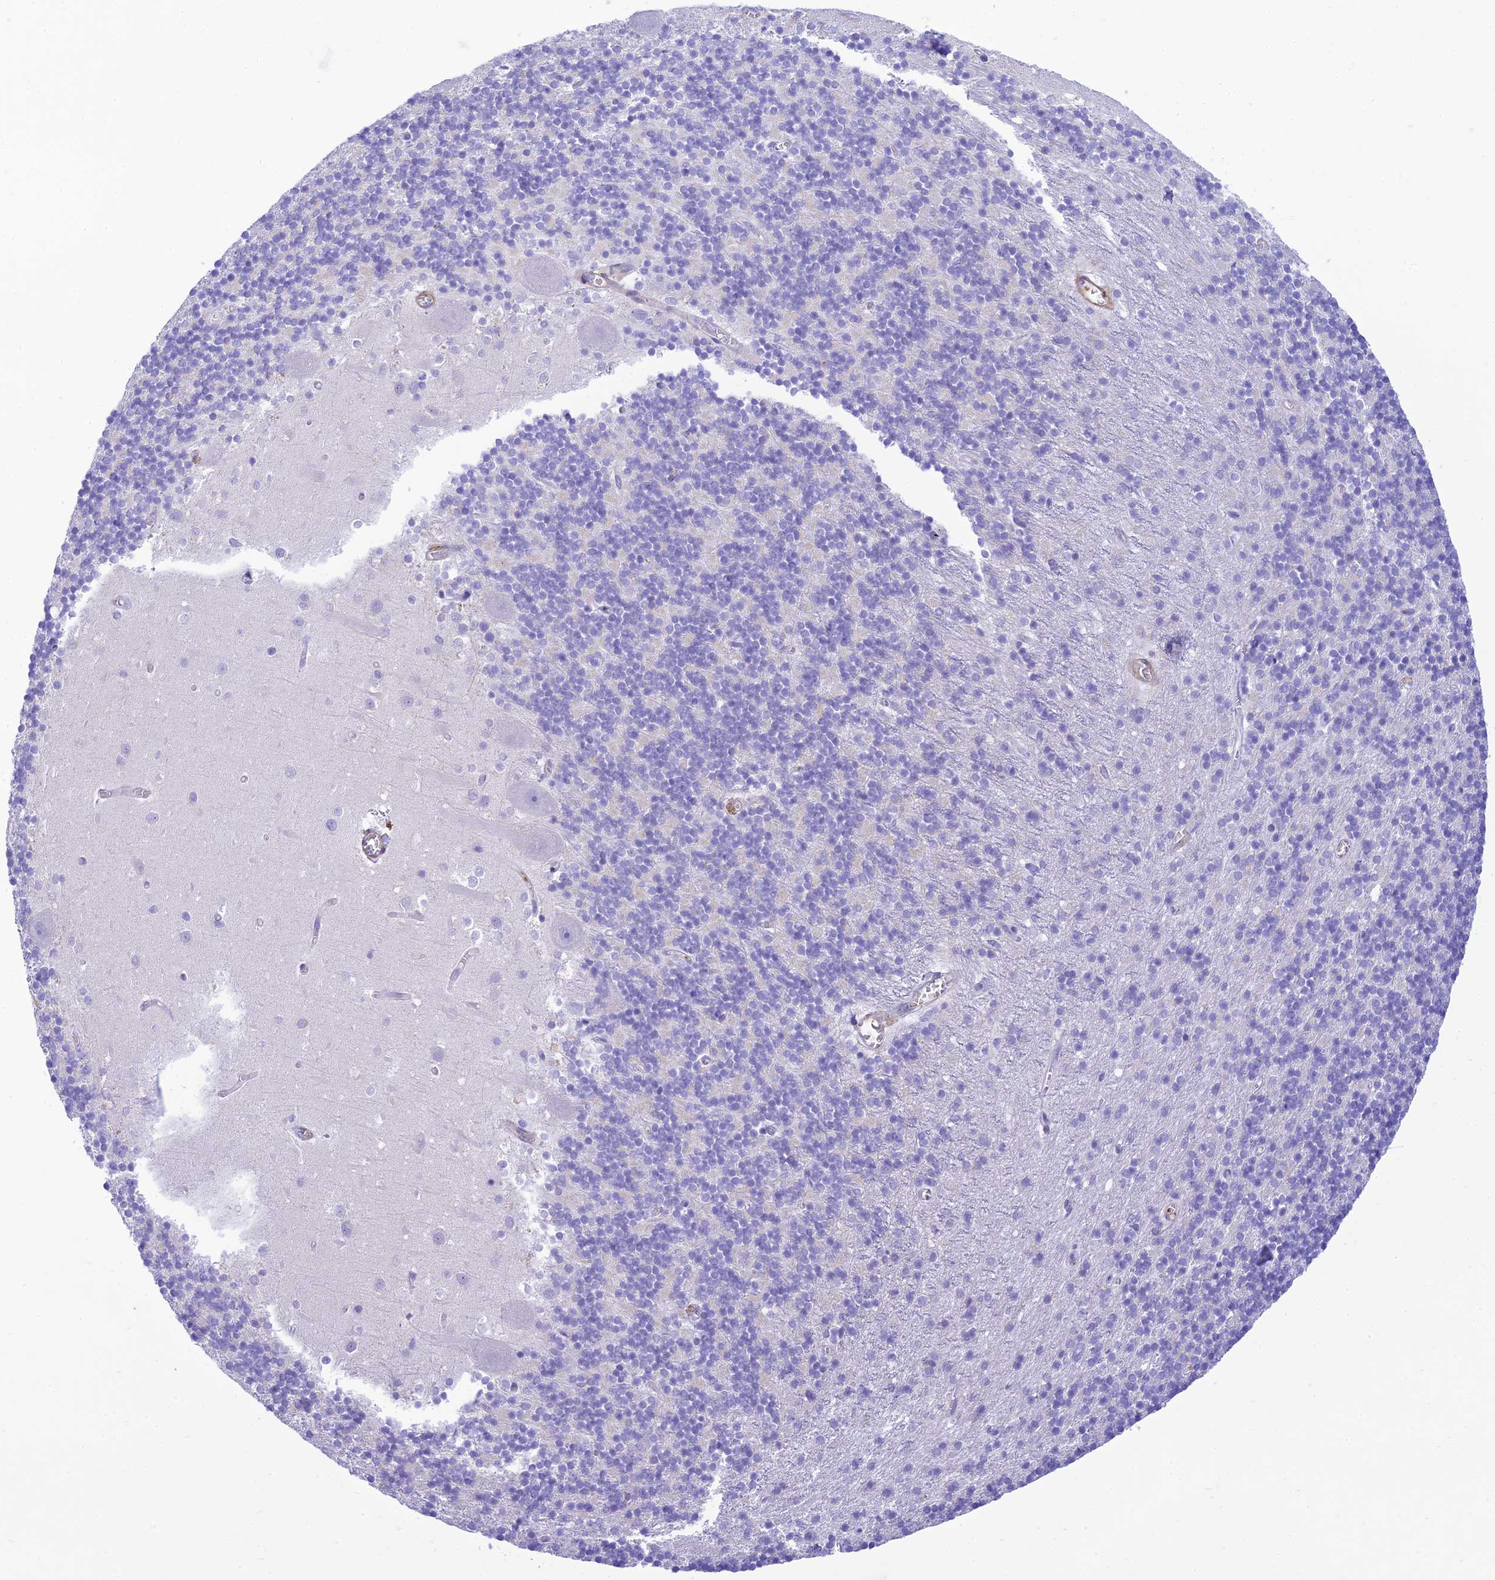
{"staining": {"intensity": "negative", "quantity": "none", "location": "none"}, "tissue": "cerebellum", "cell_type": "Cells in granular layer", "image_type": "normal", "snomed": [{"axis": "morphology", "description": "Normal tissue, NOS"}, {"axis": "topography", "description": "Cerebellum"}], "caption": "Protein analysis of normal cerebellum reveals no significant positivity in cells in granular layer.", "gene": "FBXW4", "patient": {"sex": "male", "age": 54}}